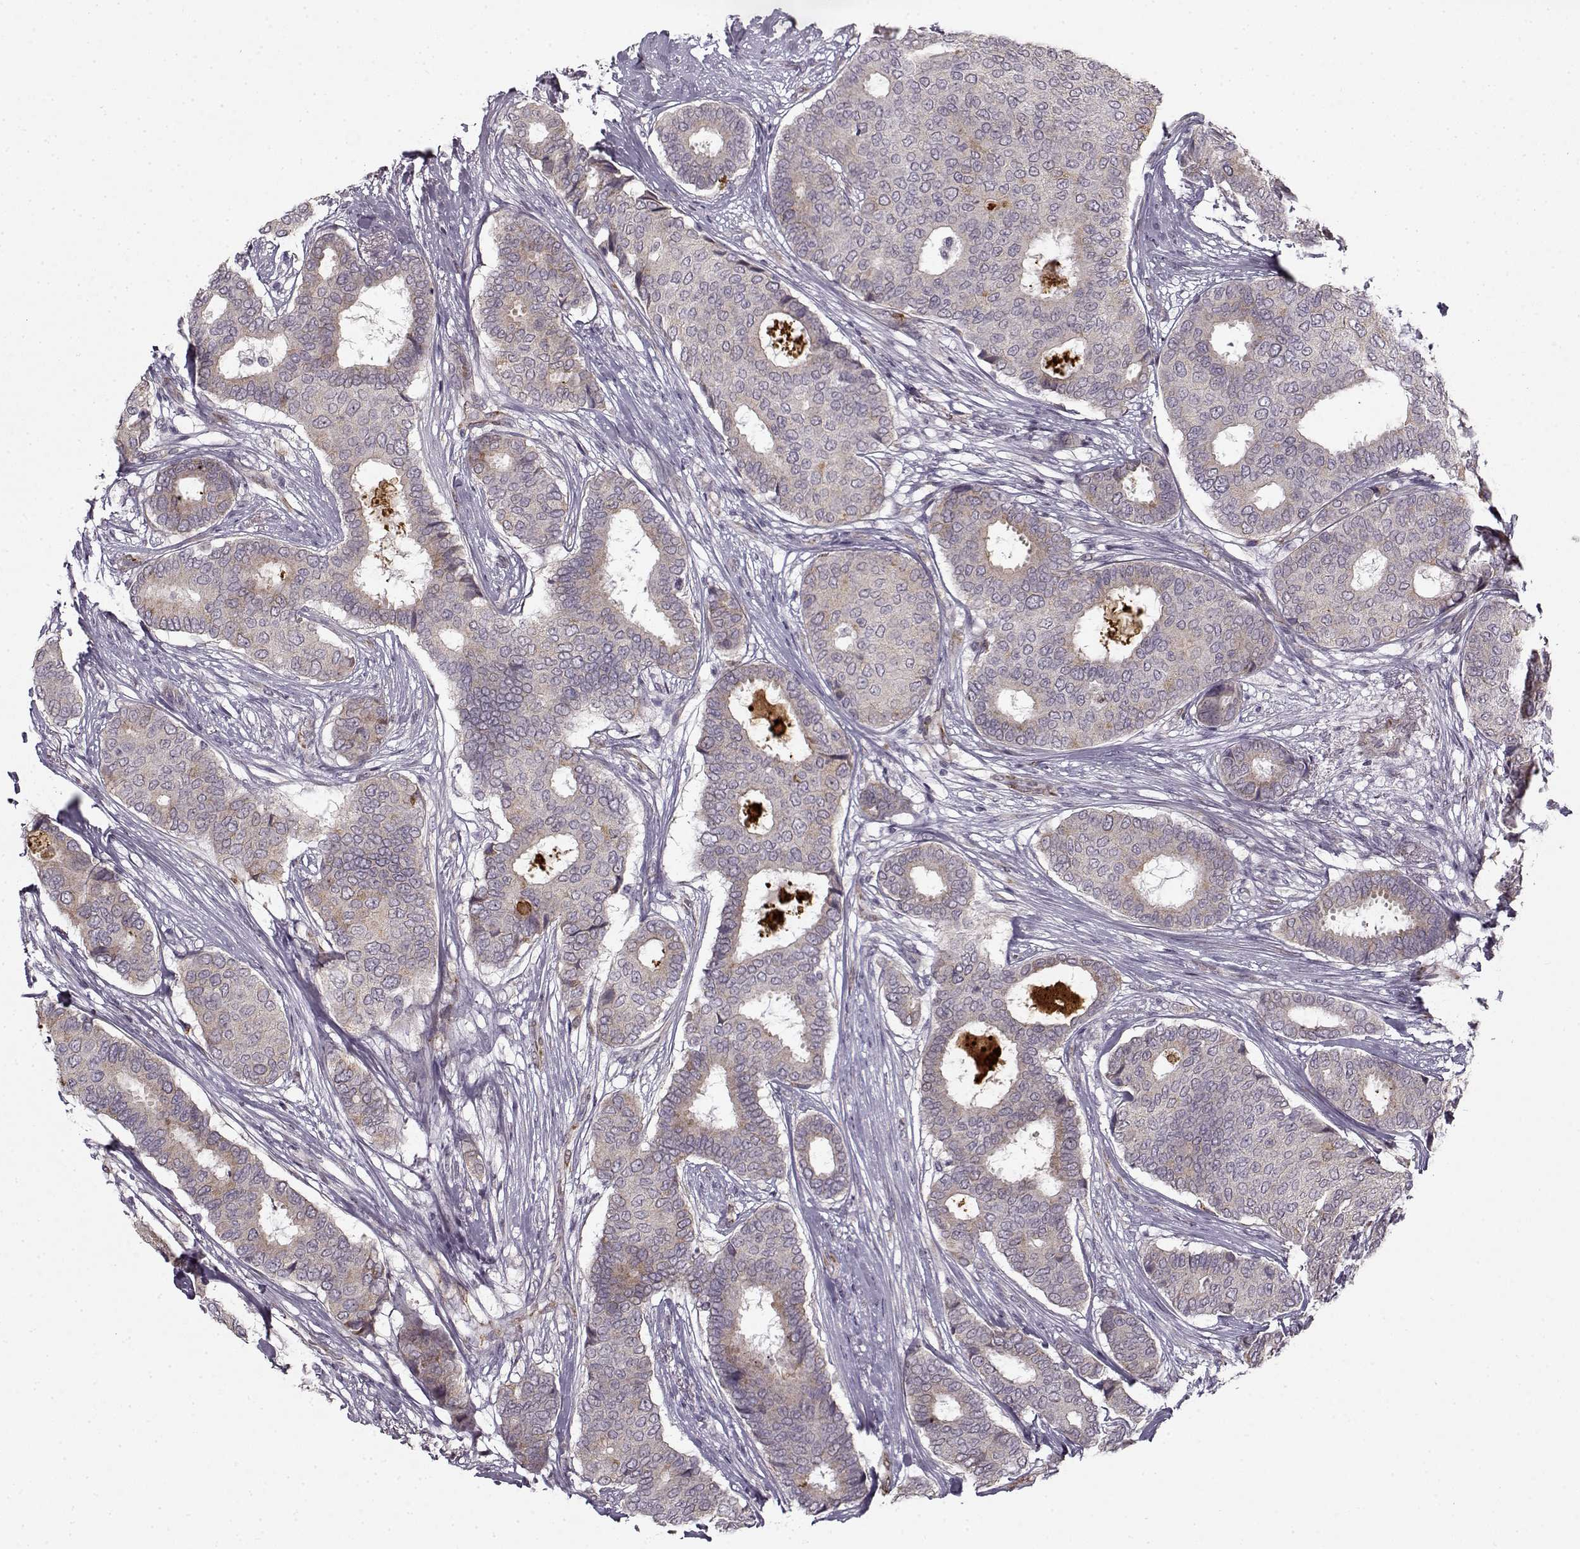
{"staining": {"intensity": "weak", "quantity": "25%-75%", "location": "cytoplasmic/membranous"}, "tissue": "breast cancer", "cell_type": "Tumor cells", "image_type": "cancer", "snomed": [{"axis": "morphology", "description": "Duct carcinoma"}, {"axis": "topography", "description": "Breast"}], "caption": "High-power microscopy captured an immunohistochemistry (IHC) photomicrograph of breast cancer, revealing weak cytoplasmic/membranous positivity in about 25%-75% of tumor cells. The staining was performed using DAB, with brown indicating positive protein expression. Nuclei are stained blue with hematoxylin.", "gene": "LAMB2", "patient": {"sex": "female", "age": 75}}